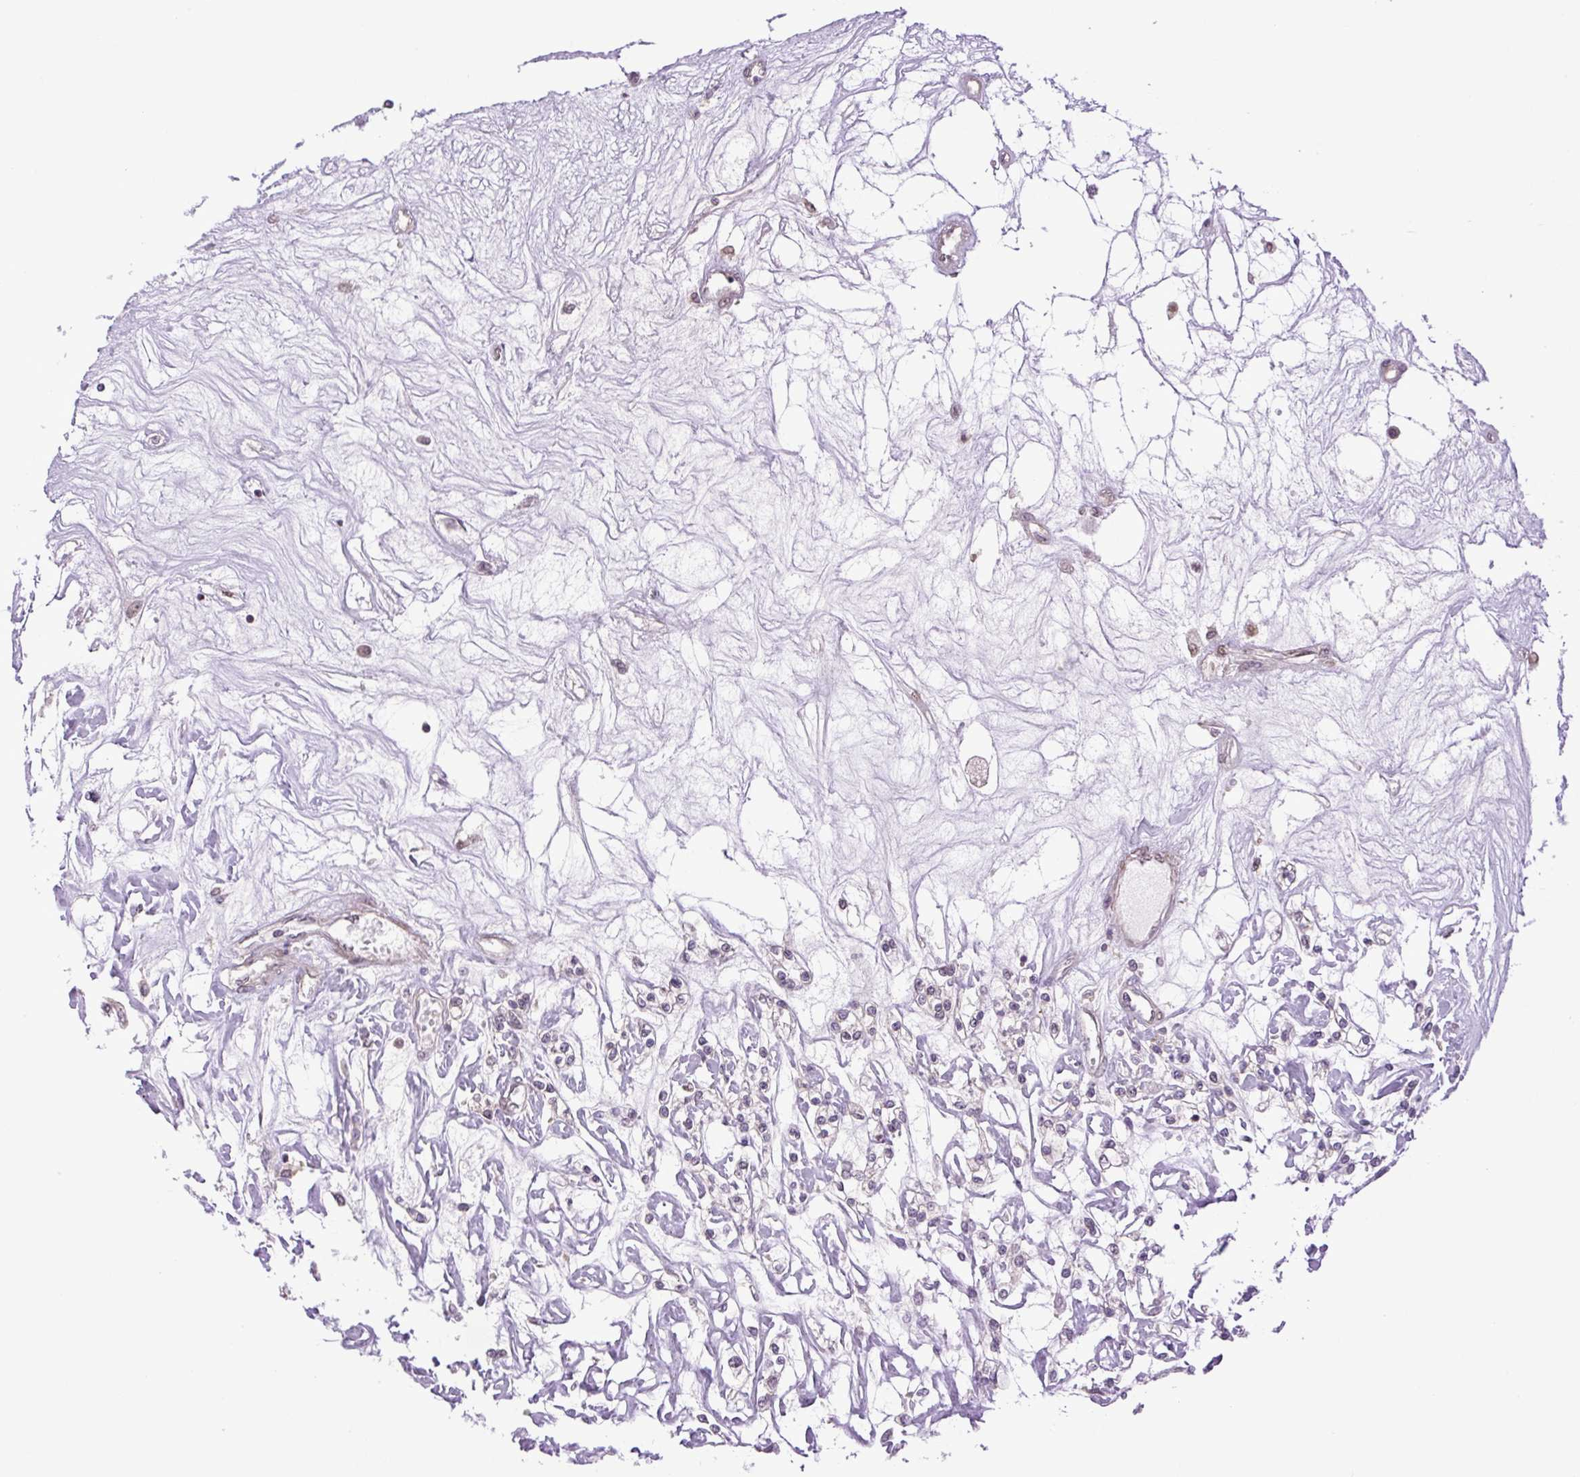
{"staining": {"intensity": "moderate", "quantity": "25%-75%", "location": "nuclear"}, "tissue": "renal cancer", "cell_type": "Tumor cells", "image_type": "cancer", "snomed": [{"axis": "morphology", "description": "Adenocarcinoma, NOS"}, {"axis": "topography", "description": "Kidney"}], "caption": "A brown stain shows moderate nuclear expression of a protein in renal adenocarcinoma tumor cells. (DAB (3,3'-diaminobenzidine) = brown stain, brightfield microscopy at high magnification).", "gene": "KPNA1", "patient": {"sex": "female", "age": 59}}